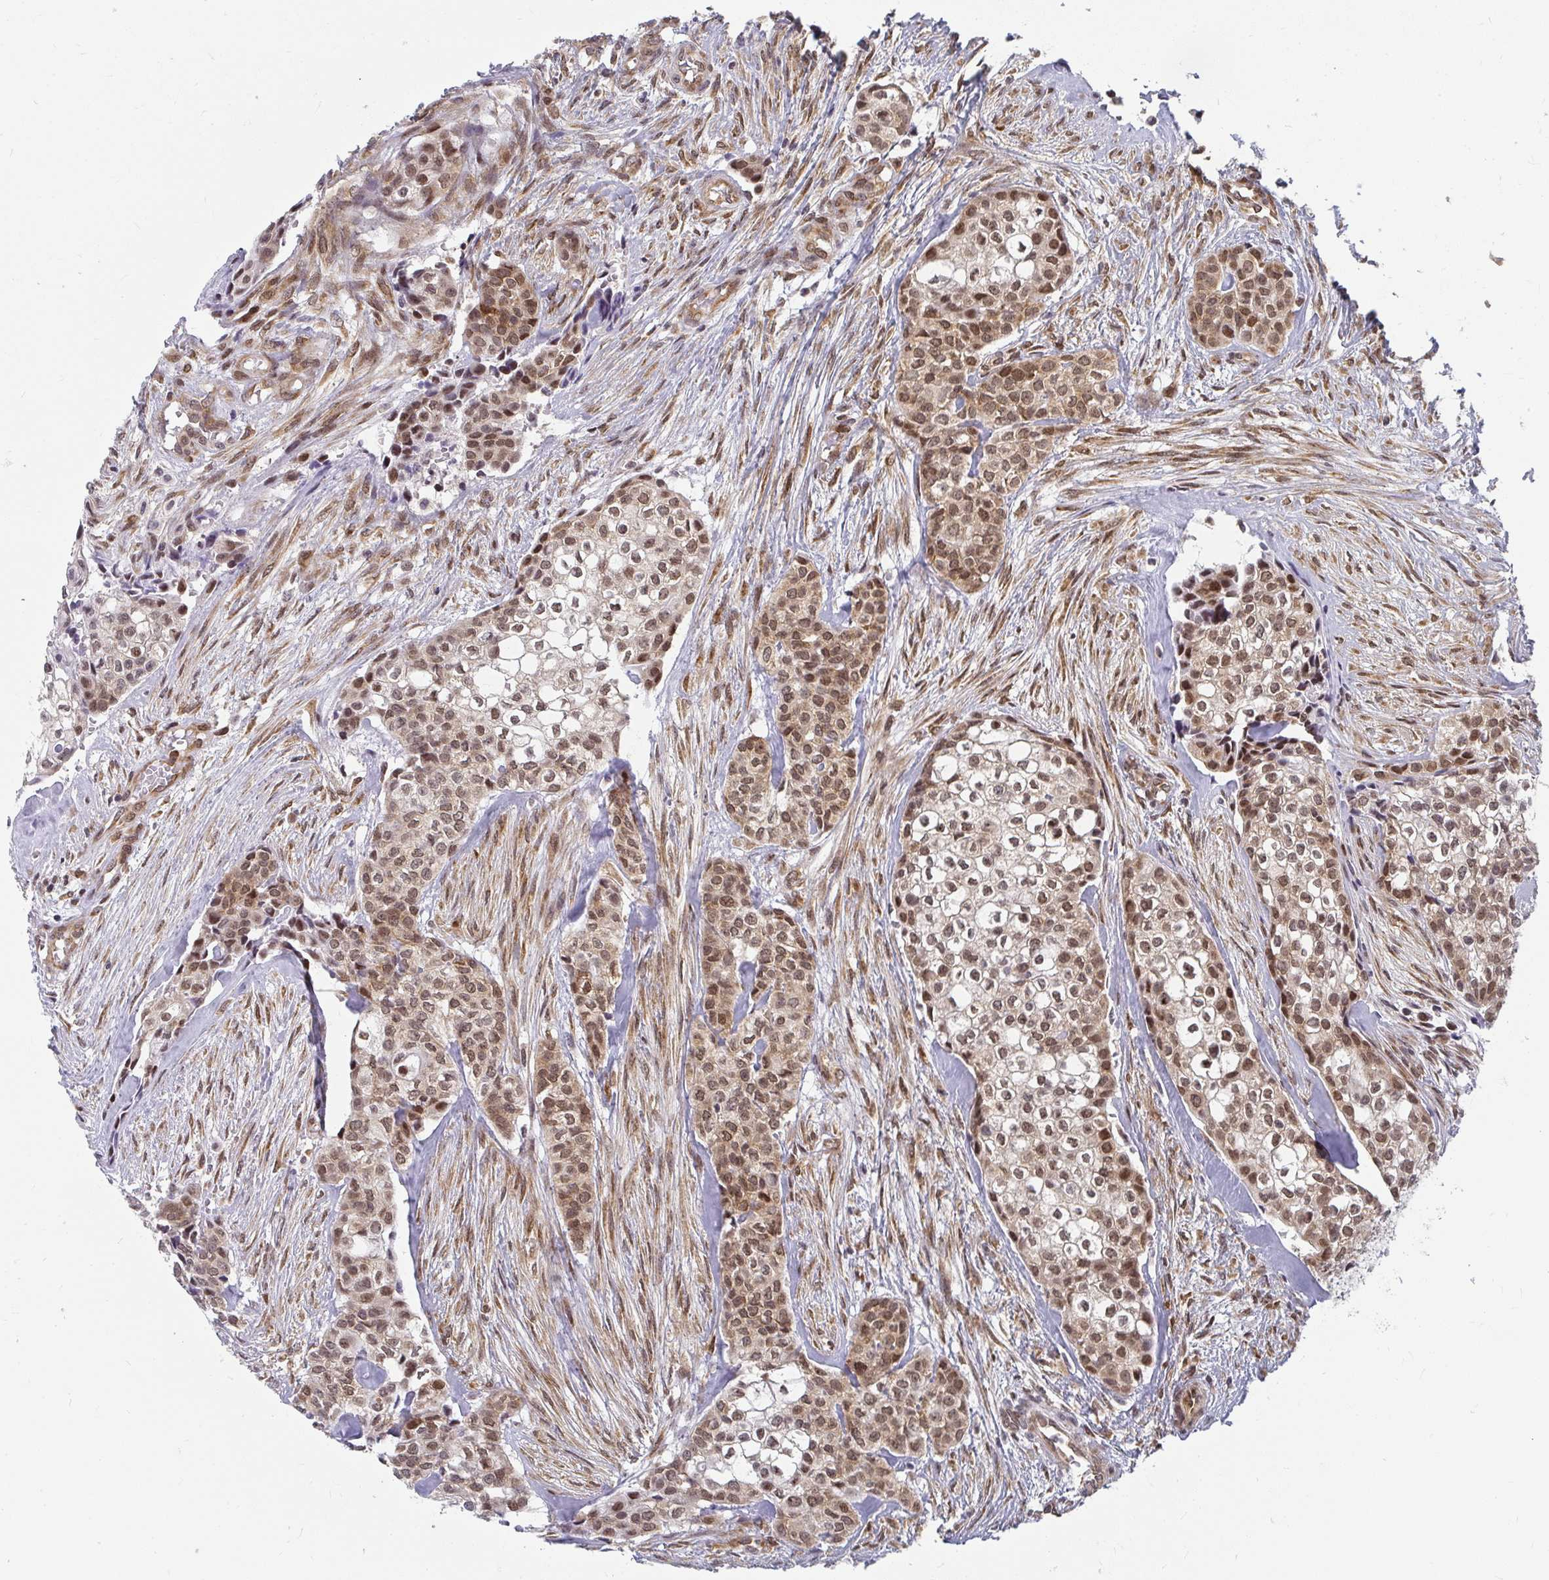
{"staining": {"intensity": "moderate", "quantity": ">75%", "location": "nuclear"}, "tissue": "head and neck cancer", "cell_type": "Tumor cells", "image_type": "cancer", "snomed": [{"axis": "morphology", "description": "Adenocarcinoma, NOS"}, {"axis": "topography", "description": "Head-Neck"}], "caption": "Head and neck adenocarcinoma was stained to show a protein in brown. There is medium levels of moderate nuclear expression in about >75% of tumor cells.", "gene": "SYNCRIP", "patient": {"sex": "male", "age": 81}}